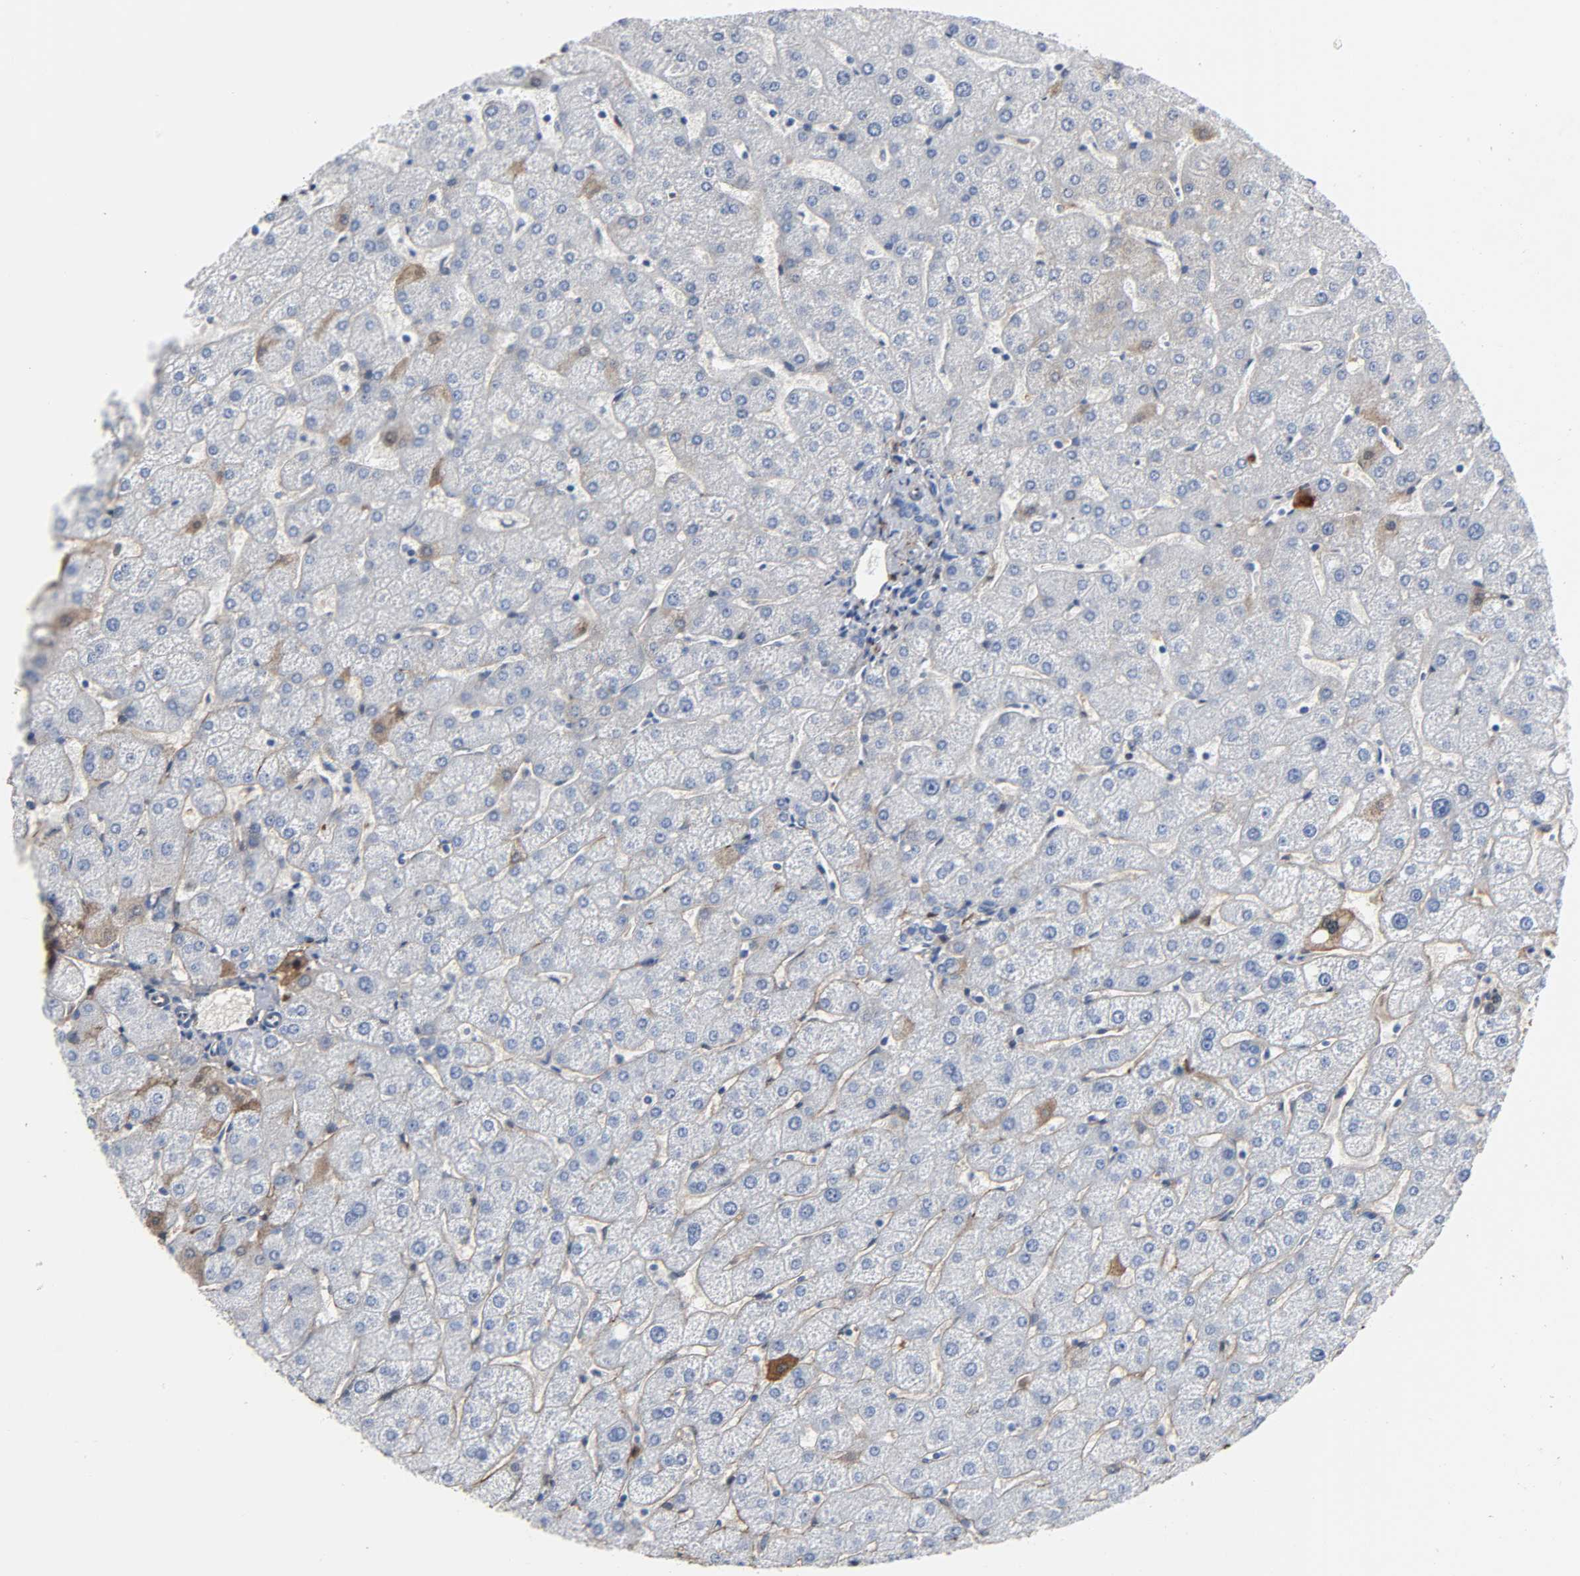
{"staining": {"intensity": "negative", "quantity": "none", "location": "none"}, "tissue": "liver", "cell_type": "Cholangiocytes", "image_type": "normal", "snomed": [{"axis": "morphology", "description": "Normal tissue, NOS"}, {"axis": "topography", "description": "Liver"}], "caption": "The photomicrograph reveals no staining of cholangiocytes in normal liver.", "gene": "FBLN1", "patient": {"sex": "male", "age": 67}}